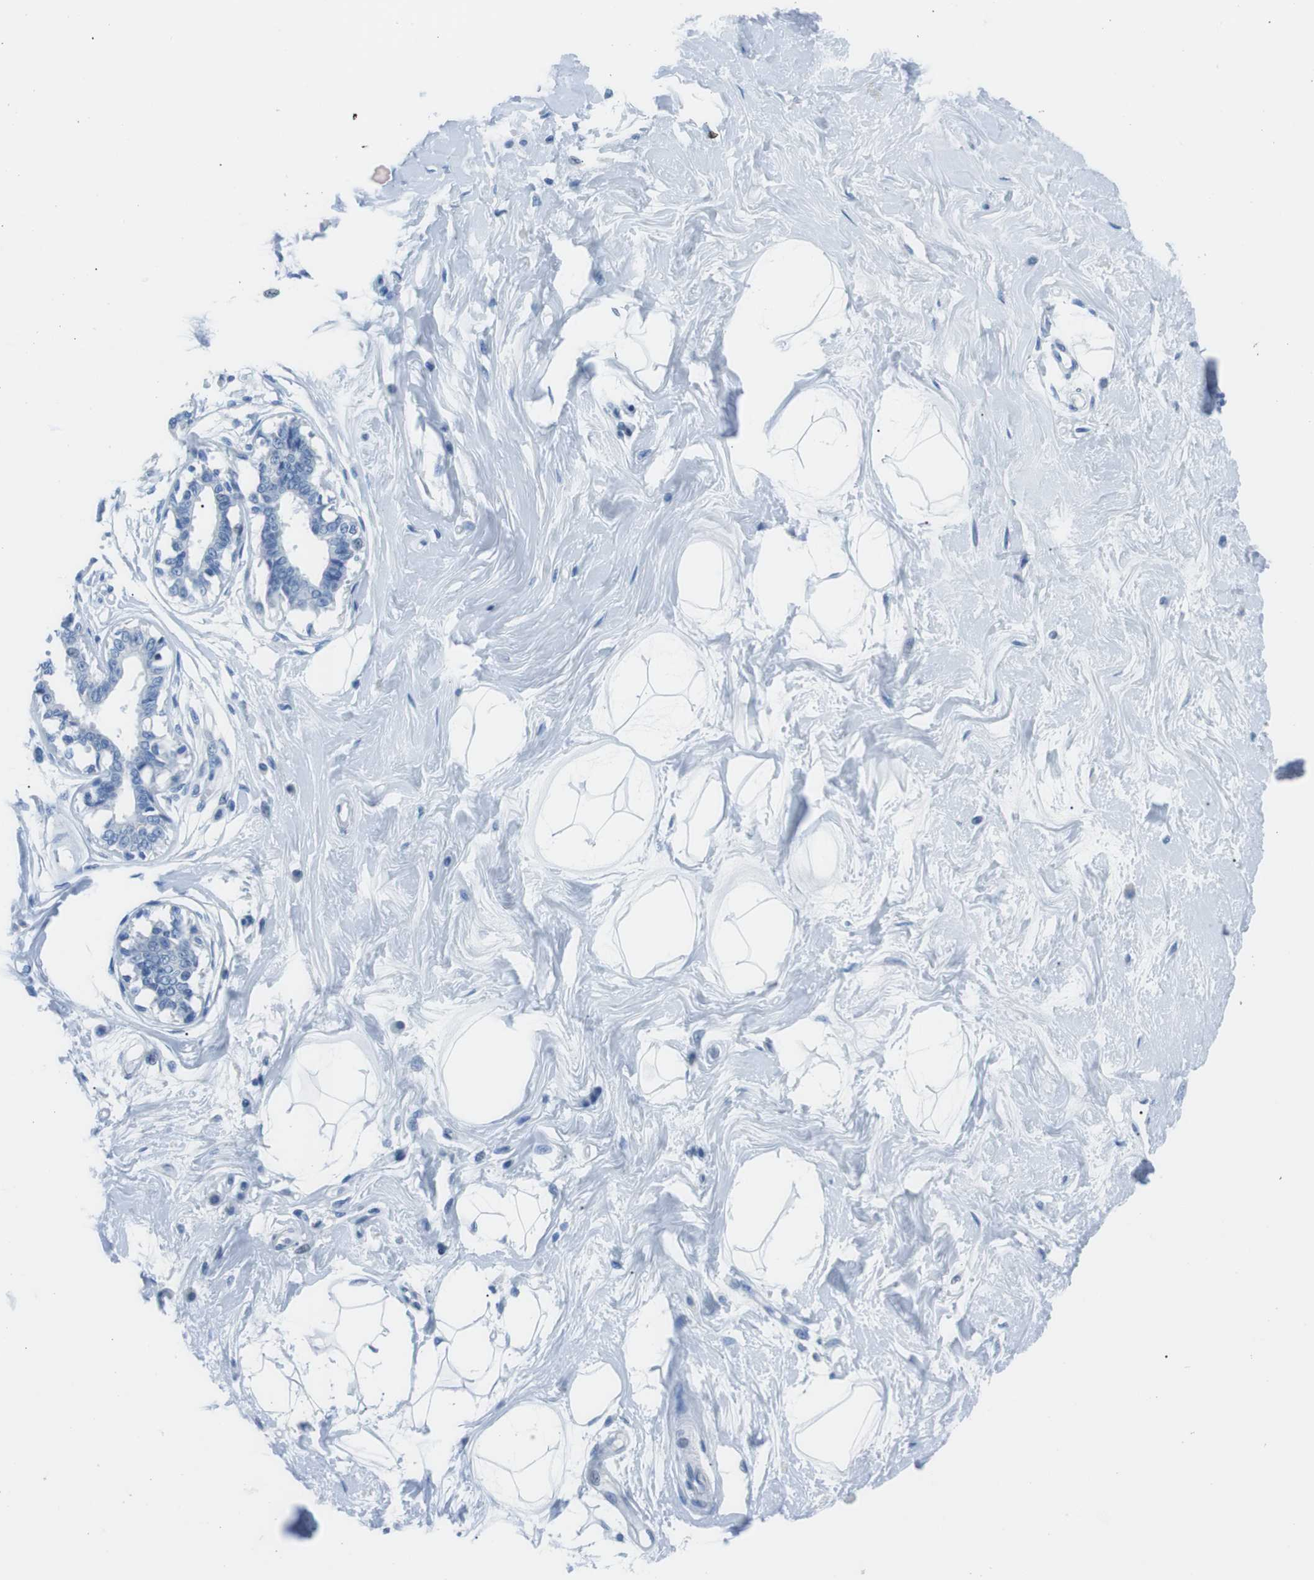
{"staining": {"intensity": "negative", "quantity": "none", "location": "none"}, "tissue": "breast", "cell_type": "Adipocytes", "image_type": "normal", "snomed": [{"axis": "morphology", "description": "Normal tissue, NOS"}, {"axis": "topography", "description": "Breast"}], "caption": "High power microscopy image of an IHC micrograph of normal breast, revealing no significant positivity in adipocytes. Nuclei are stained in blue.", "gene": "MUC2", "patient": {"sex": "female", "age": 45}}